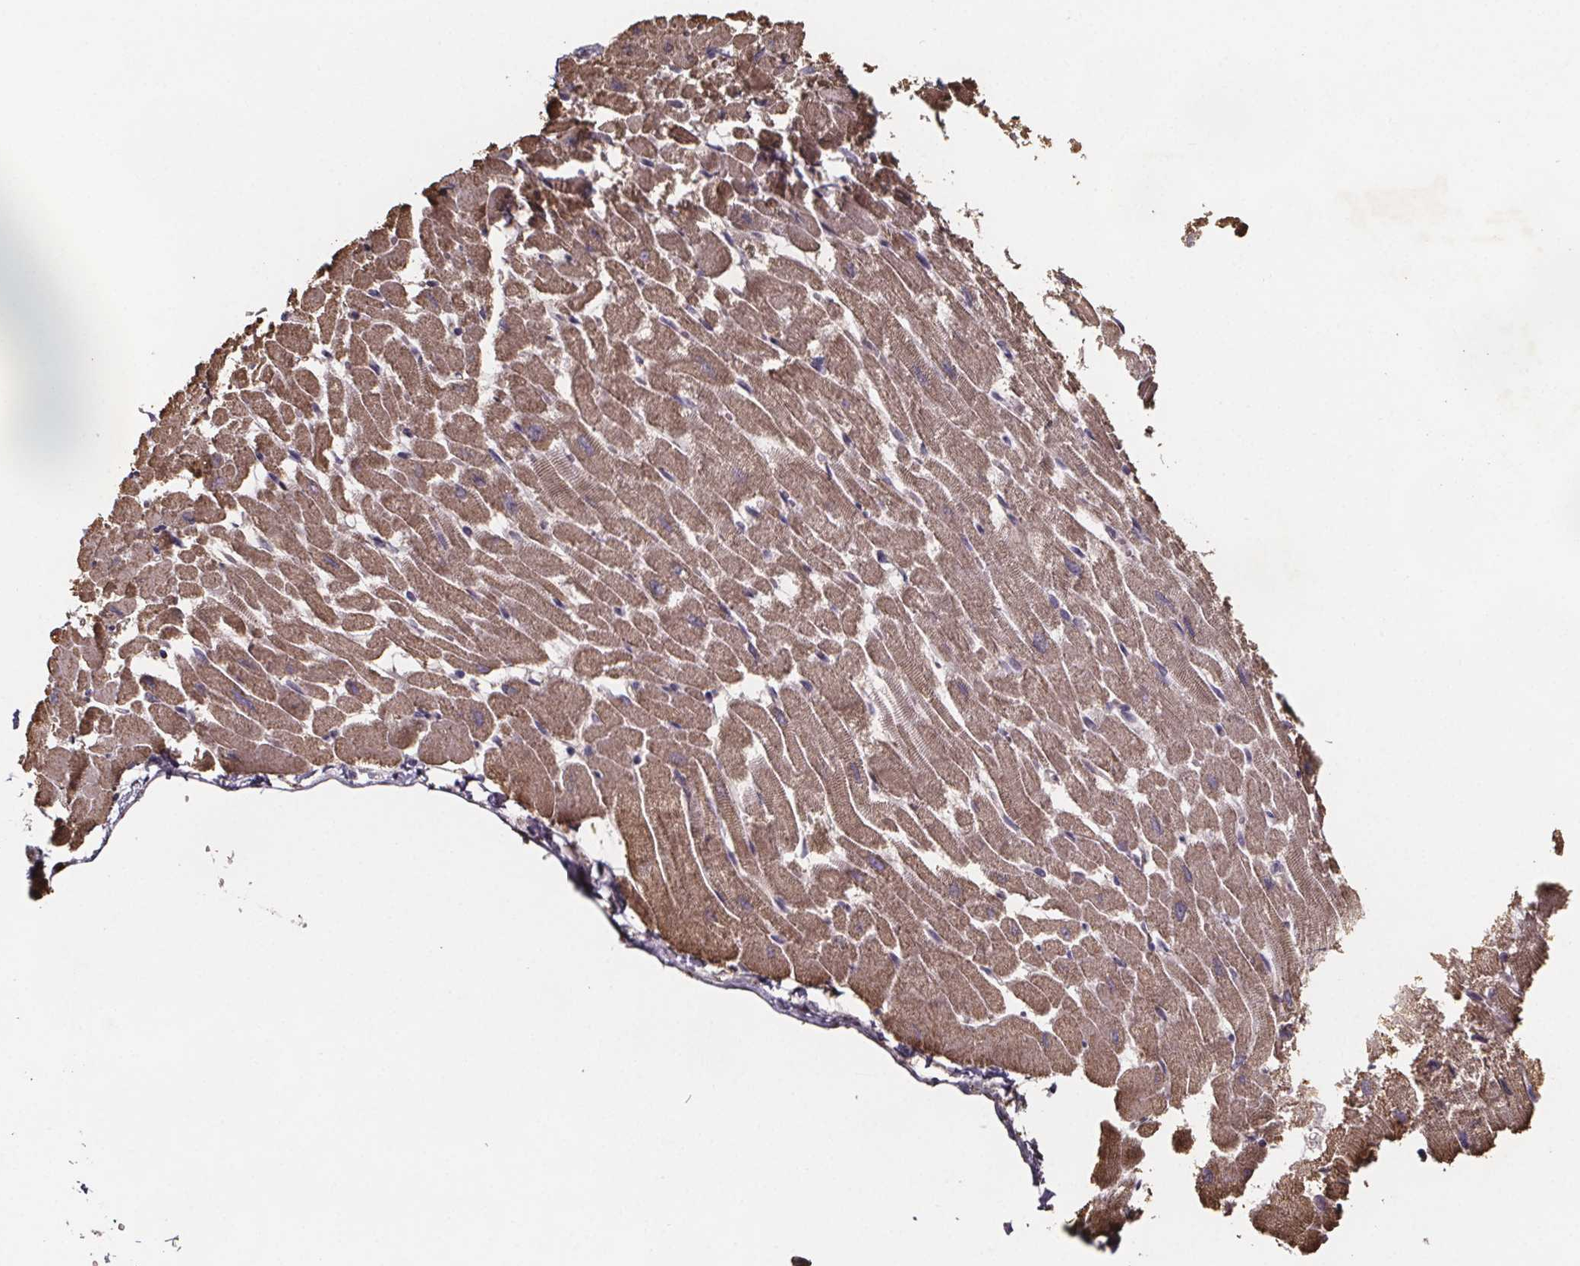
{"staining": {"intensity": "moderate", "quantity": ">75%", "location": "cytoplasmic/membranous"}, "tissue": "heart muscle", "cell_type": "Cardiomyocytes", "image_type": "normal", "snomed": [{"axis": "morphology", "description": "Normal tissue, NOS"}, {"axis": "topography", "description": "Heart"}], "caption": "DAB (3,3'-diaminobenzidine) immunohistochemical staining of benign heart muscle reveals moderate cytoplasmic/membranous protein expression in approximately >75% of cardiomyocytes.", "gene": "SLC35D2", "patient": {"sex": "female", "age": 52}}